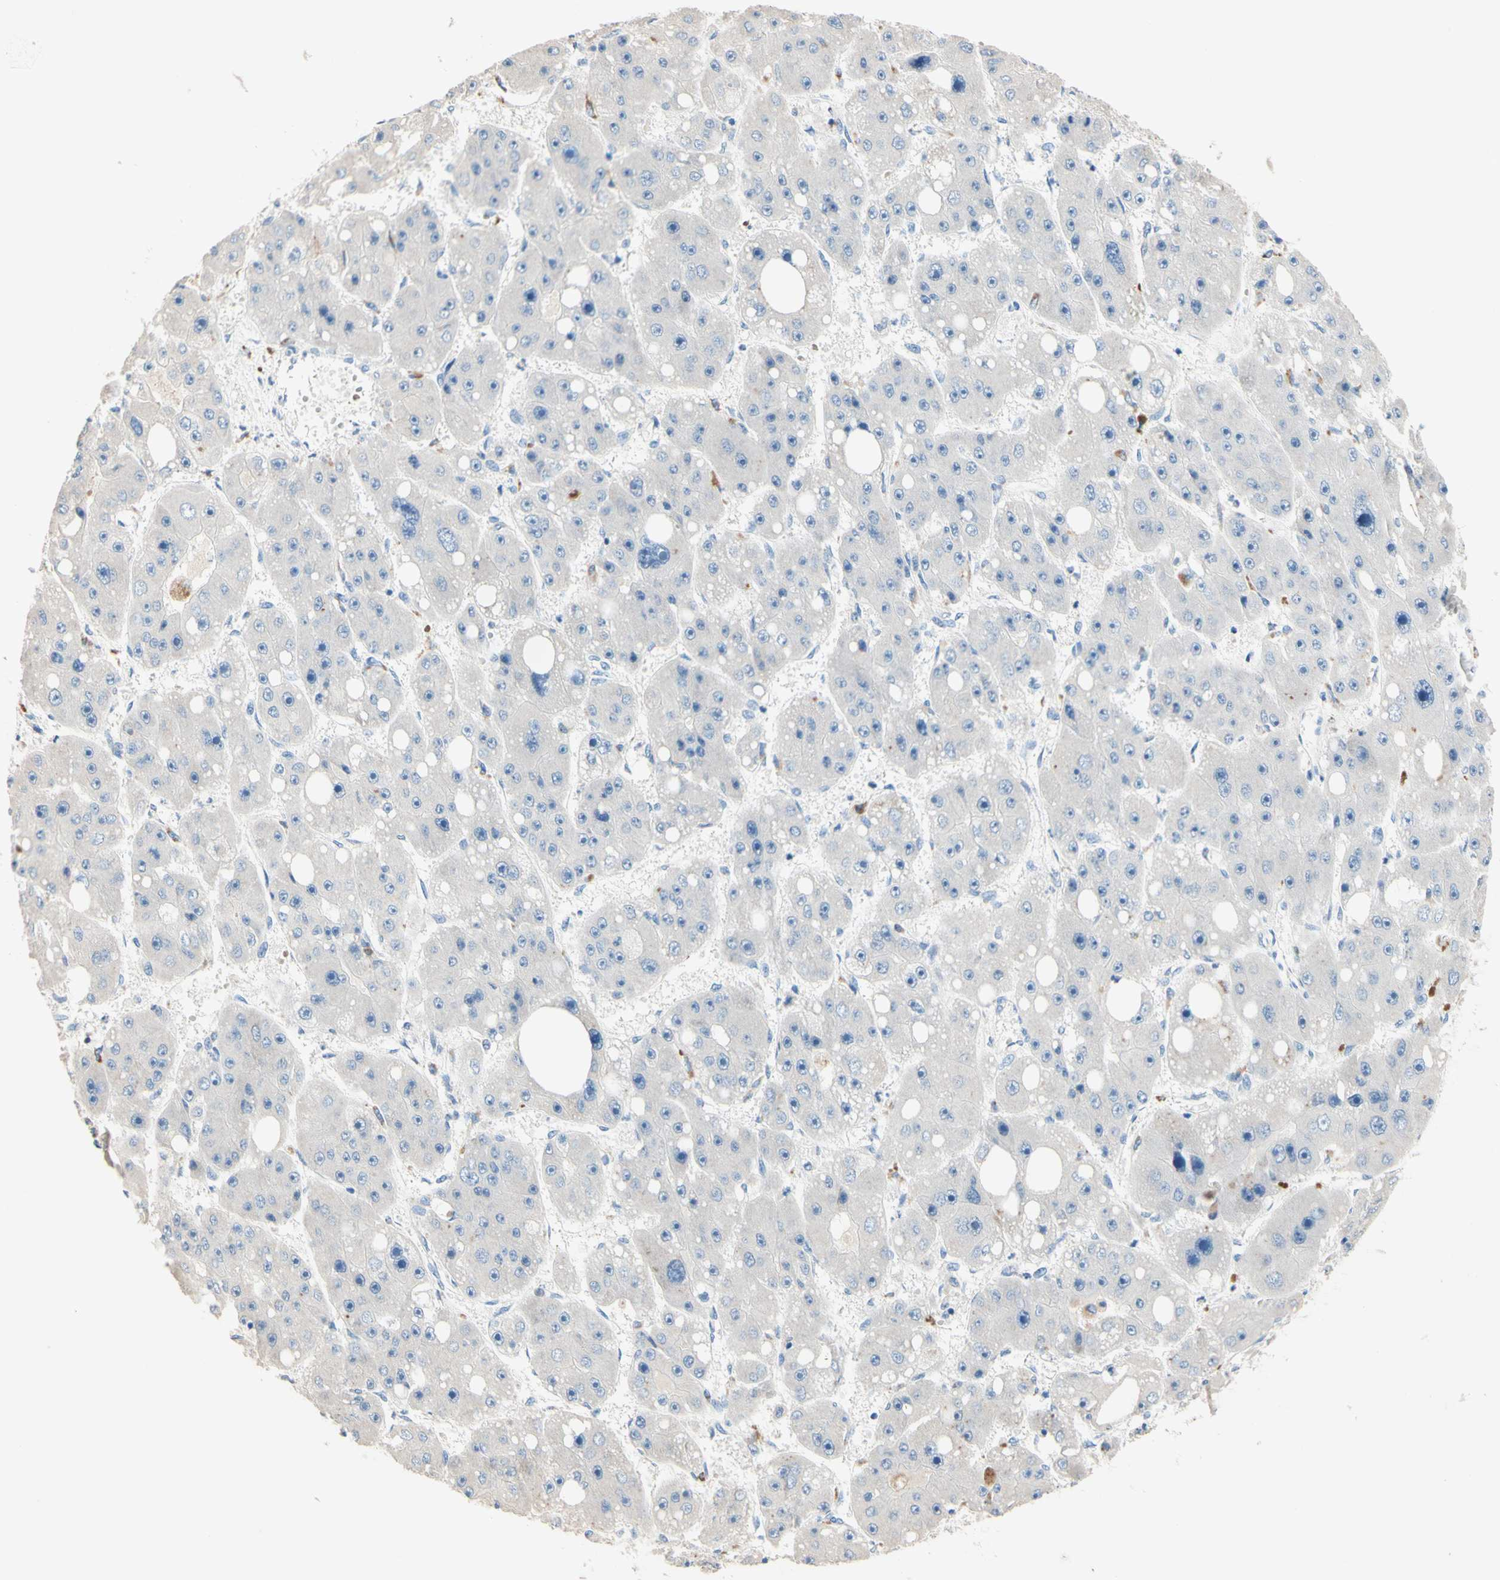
{"staining": {"intensity": "negative", "quantity": "none", "location": "none"}, "tissue": "liver cancer", "cell_type": "Tumor cells", "image_type": "cancer", "snomed": [{"axis": "morphology", "description": "Carcinoma, Hepatocellular, NOS"}, {"axis": "topography", "description": "Liver"}], "caption": "Tumor cells show no significant protein staining in liver hepatocellular carcinoma.", "gene": "CDON", "patient": {"sex": "female", "age": 61}}